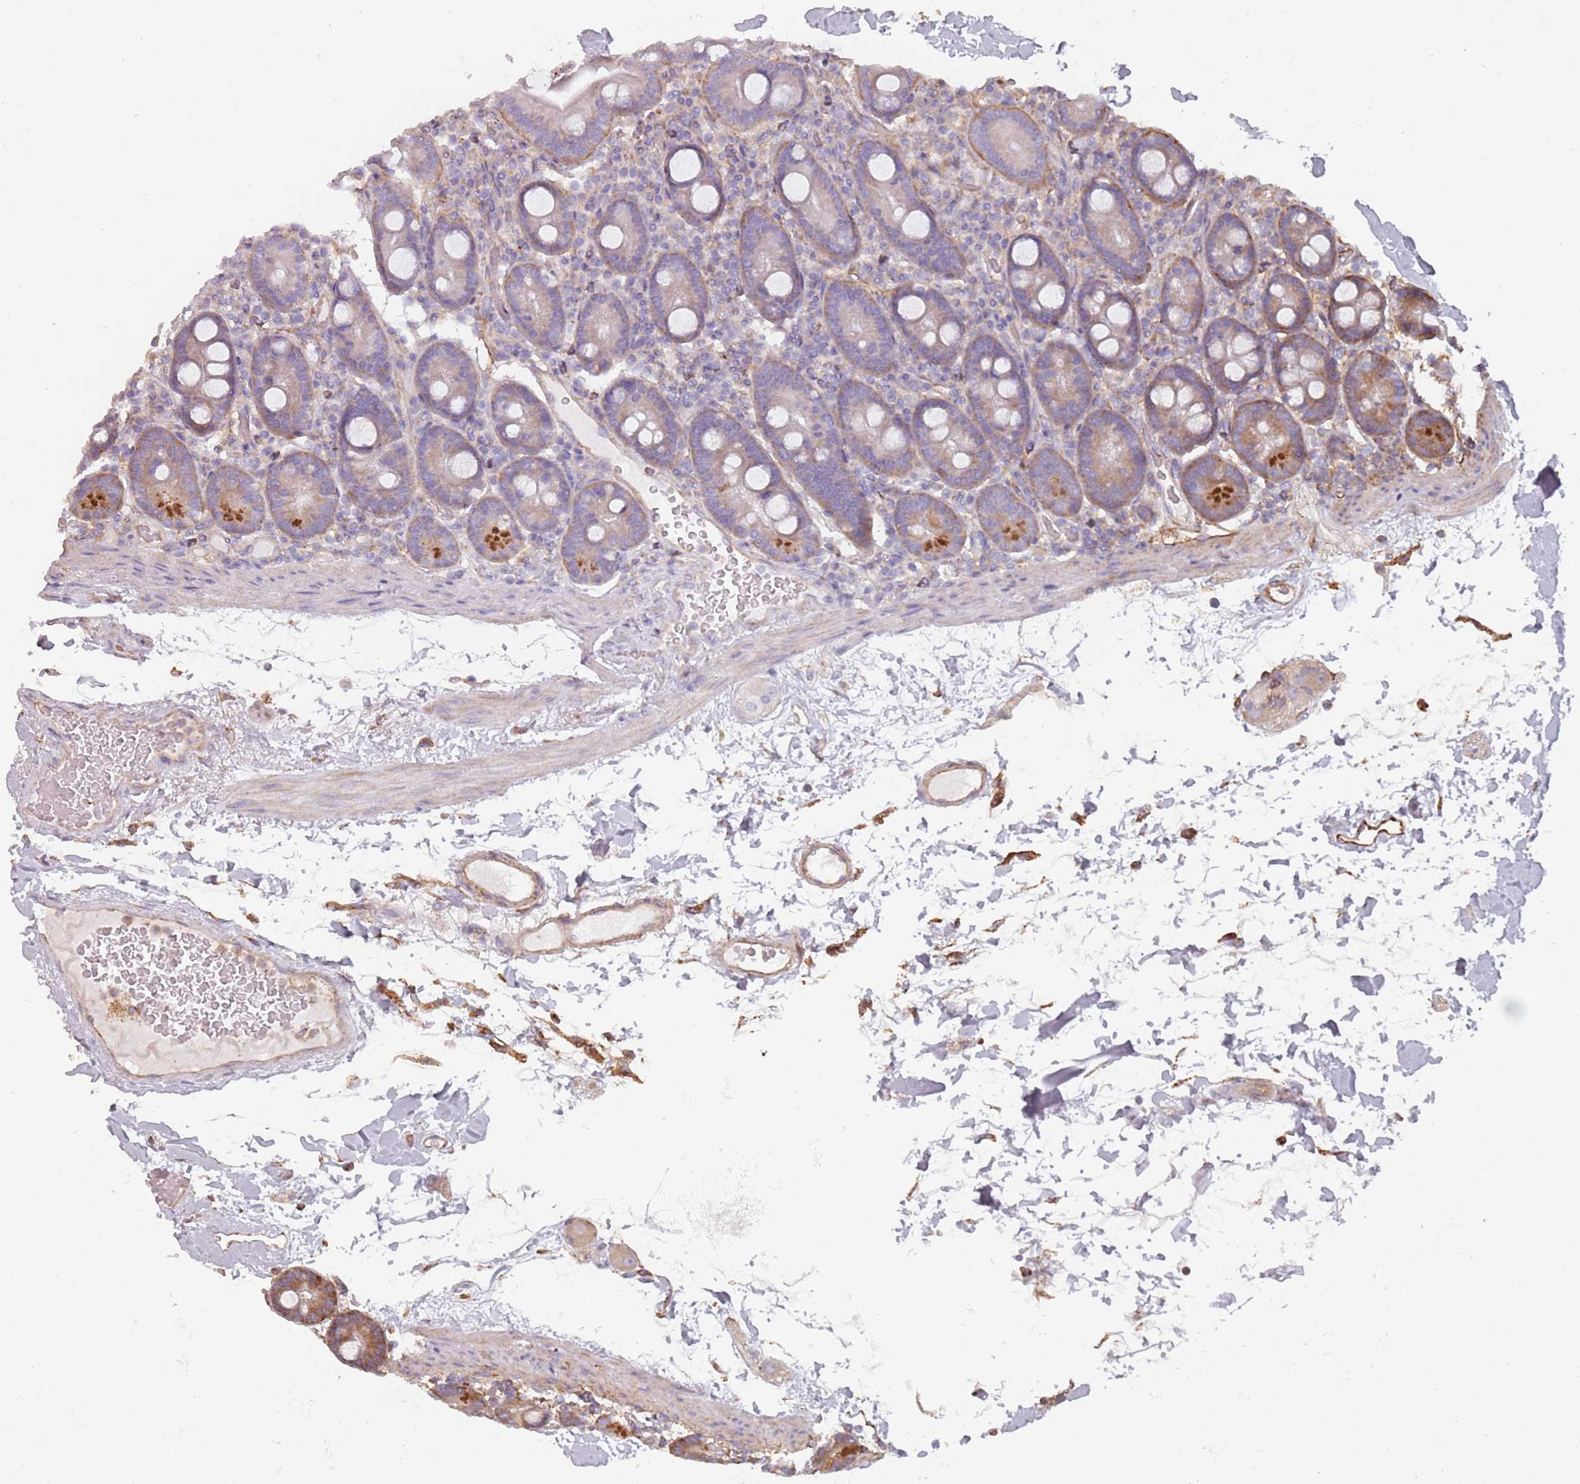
{"staining": {"intensity": "strong", "quantity": "<25%", "location": "cytoplasmic/membranous"}, "tissue": "duodenum", "cell_type": "Glandular cells", "image_type": "normal", "snomed": [{"axis": "morphology", "description": "Normal tissue, NOS"}, {"axis": "topography", "description": "Duodenum"}], "caption": "This micrograph shows IHC staining of benign duodenum, with medium strong cytoplasmic/membranous staining in about <25% of glandular cells.", "gene": "TPD52L2", "patient": {"sex": "male", "age": 55}}